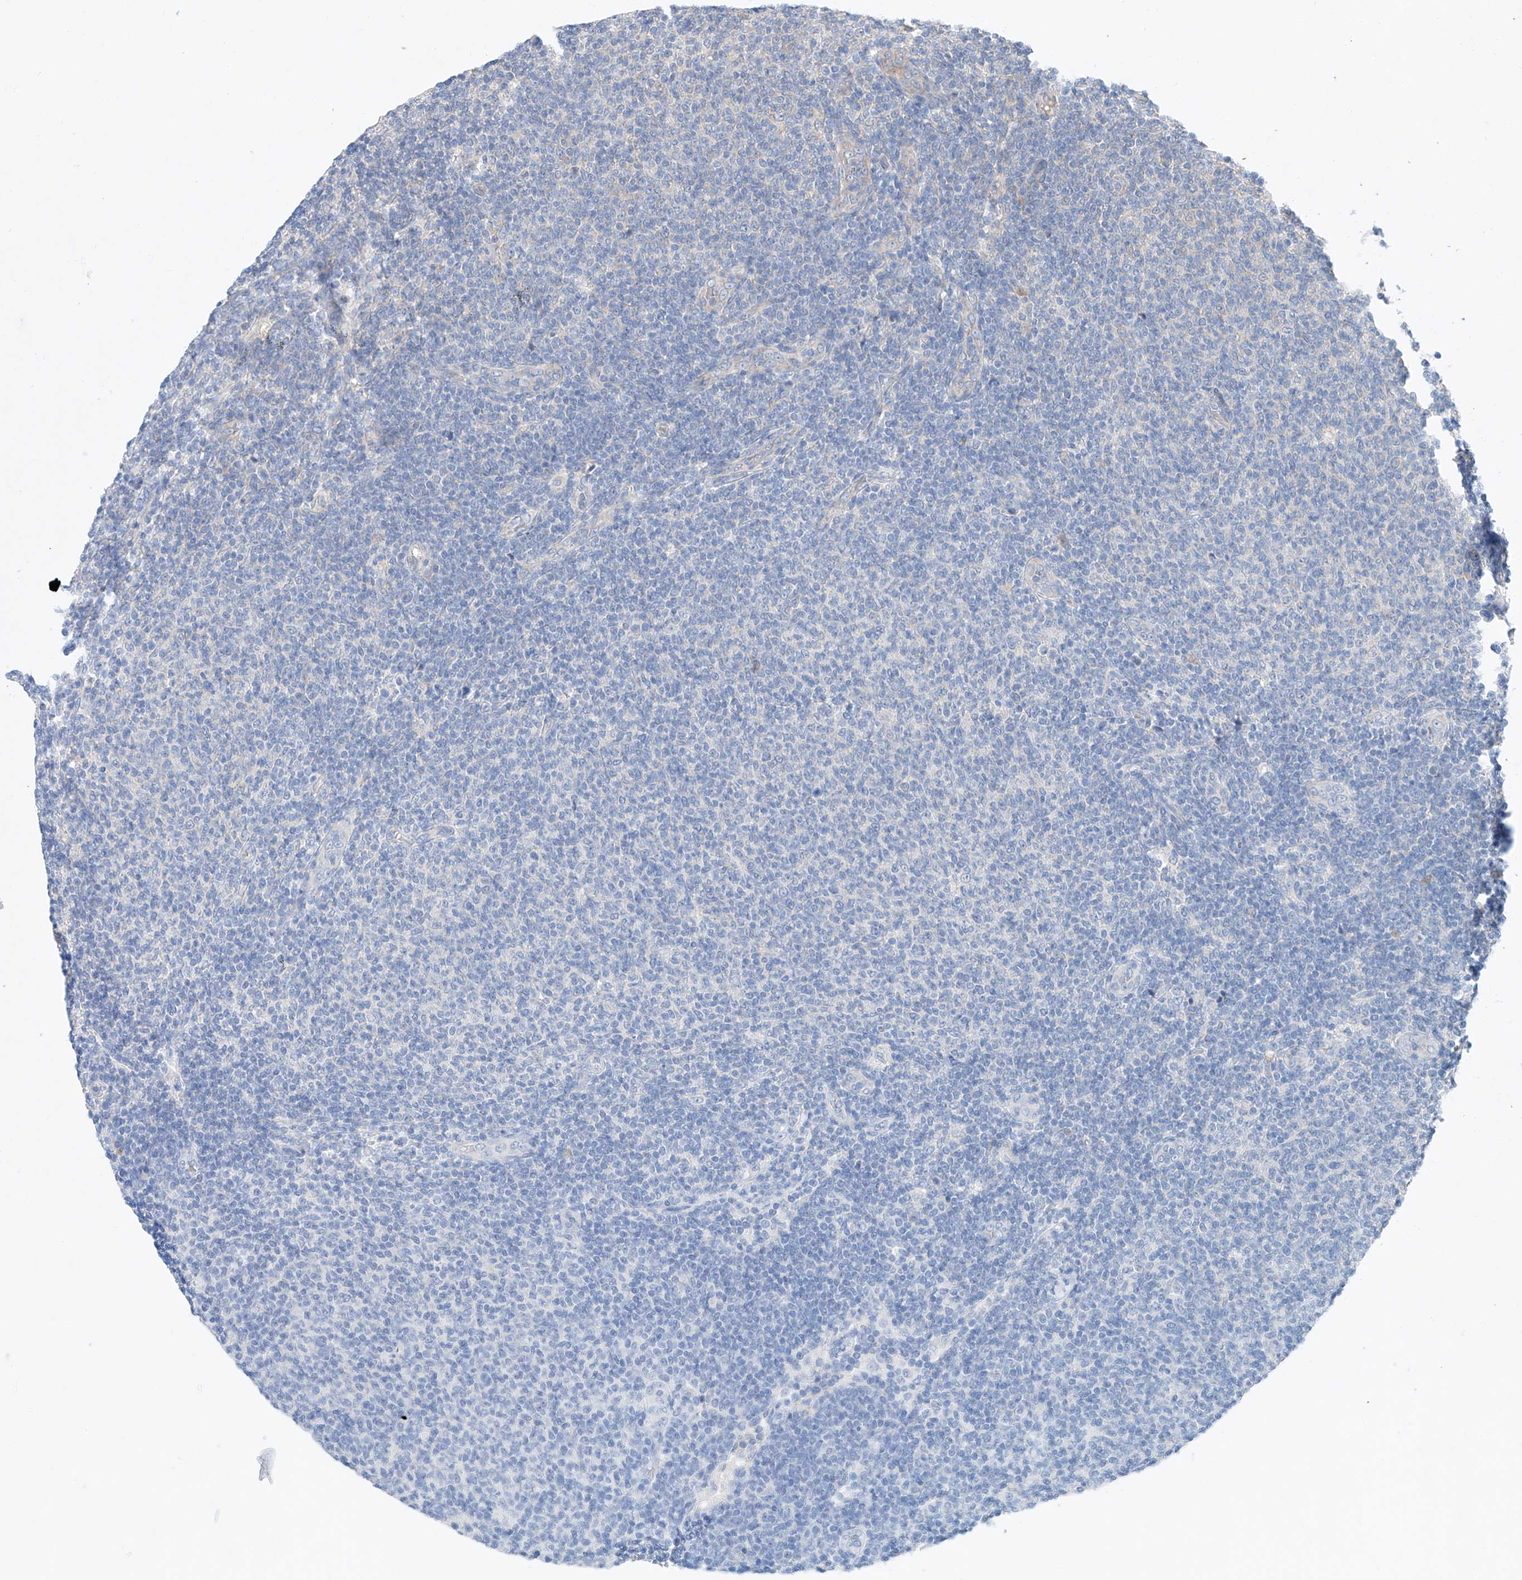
{"staining": {"intensity": "negative", "quantity": "none", "location": "none"}, "tissue": "lymphoma", "cell_type": "Tumor cells", "image_type": "cancer", "snomed": [{"axis": "morphology", "description": "Malignant lymphoma, non-Hodgkin's type, Low grade"}, {"axis": "topography", "description": "Lymph node"}], "caption": "Tumor cells are negative for brown protein staining in low-grade malignant lymphoma, non-Hodgkin's type.", "gene": "FASTK", "patient": {"sex": "male", "age": 66}}